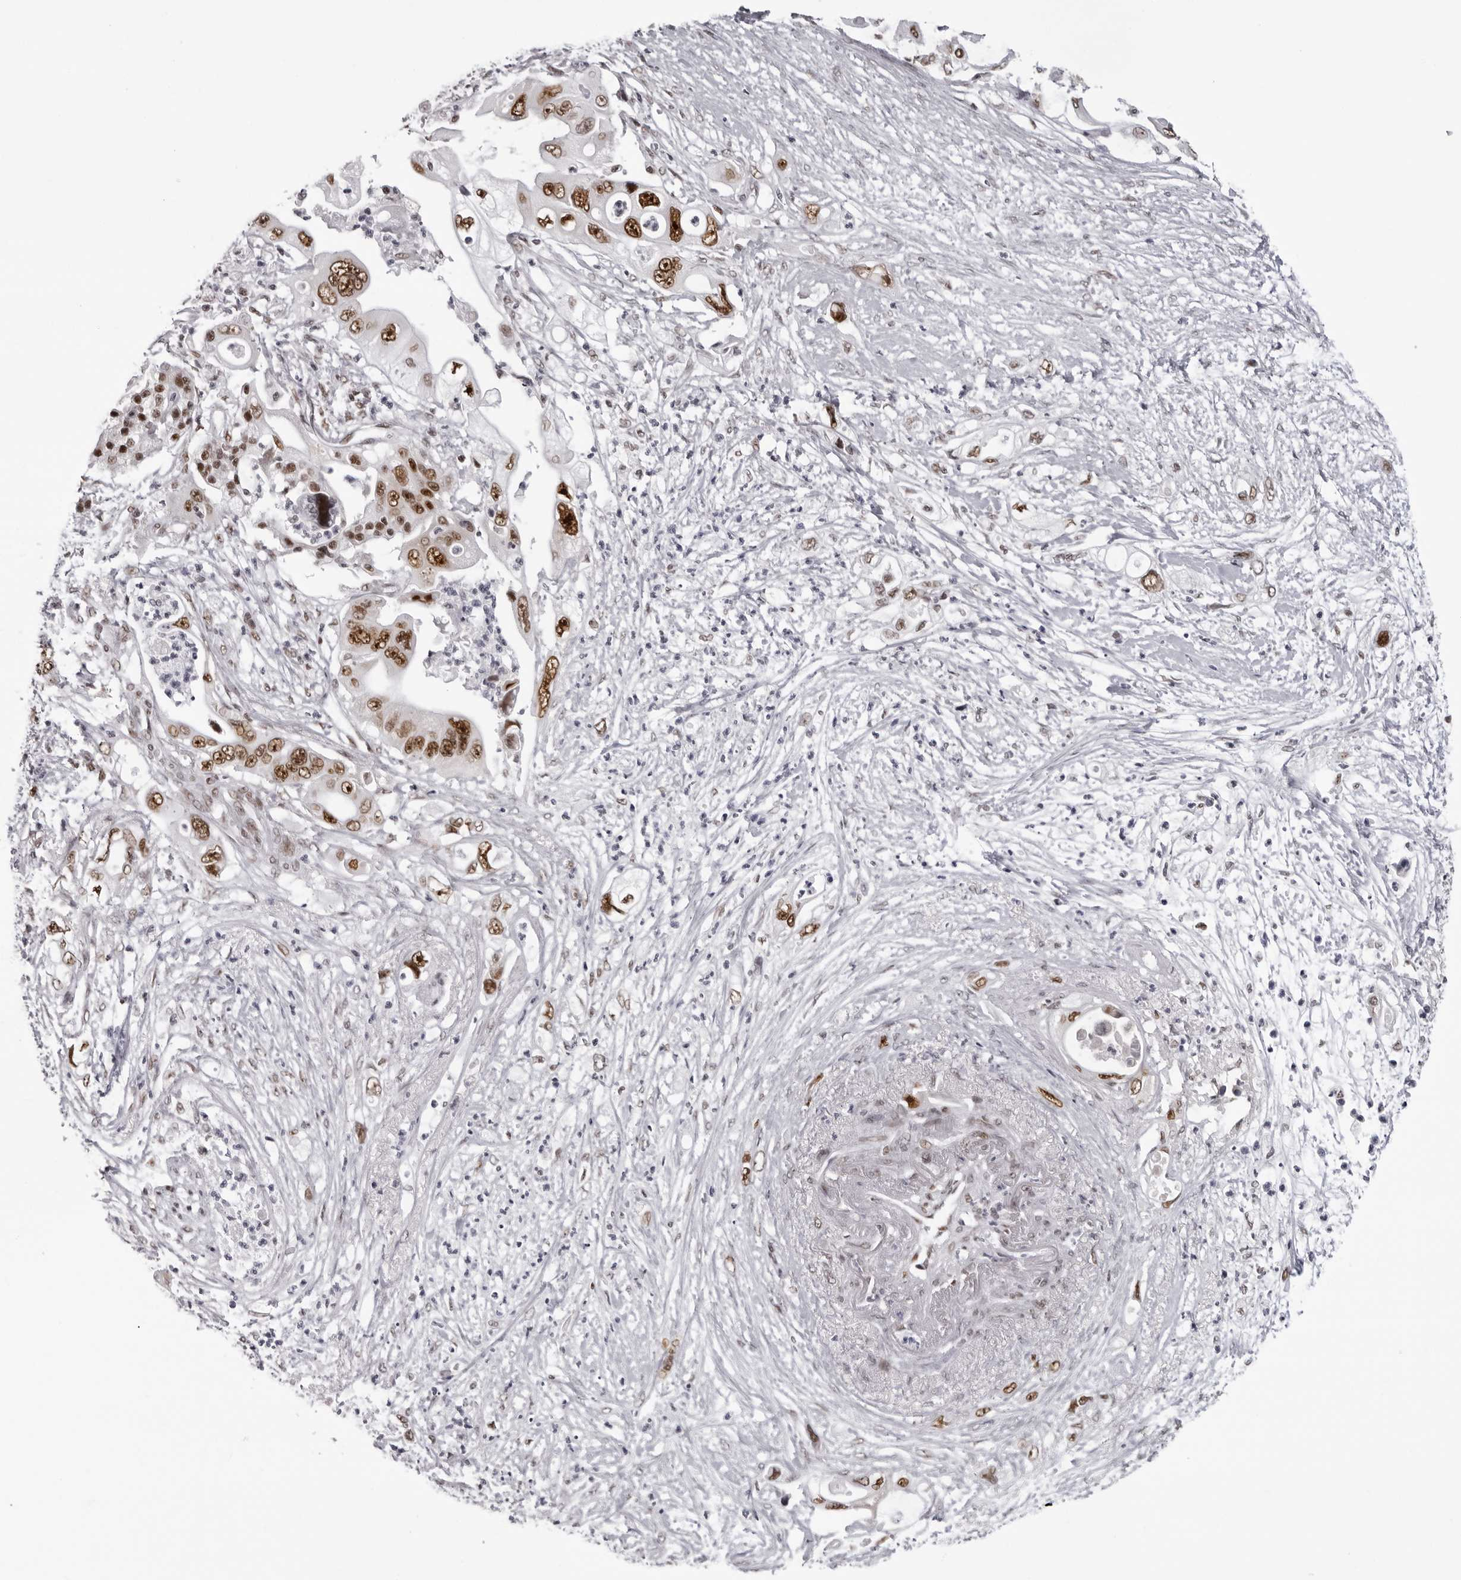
{"staining": {"intensity": "strong", "quantity": ">75%", "location": "nuclear"}, "tissue": "pancreatic cancer", "cell_type": "Tumor cells", "image_type": "cancer", "snomed": [{"axis": "morphology", "description": "Adenocarcinoma, NOS"}, {"axis": "topography", "description": "Pancreas"}], "caption": "Immunohistochemistry of pancreatic cancer reveals high levels of strong nuclear staining in approximately >75% of tumor cells.", "gene": "HEXIM2", "patient": {"sex": "male", "age": 66}}